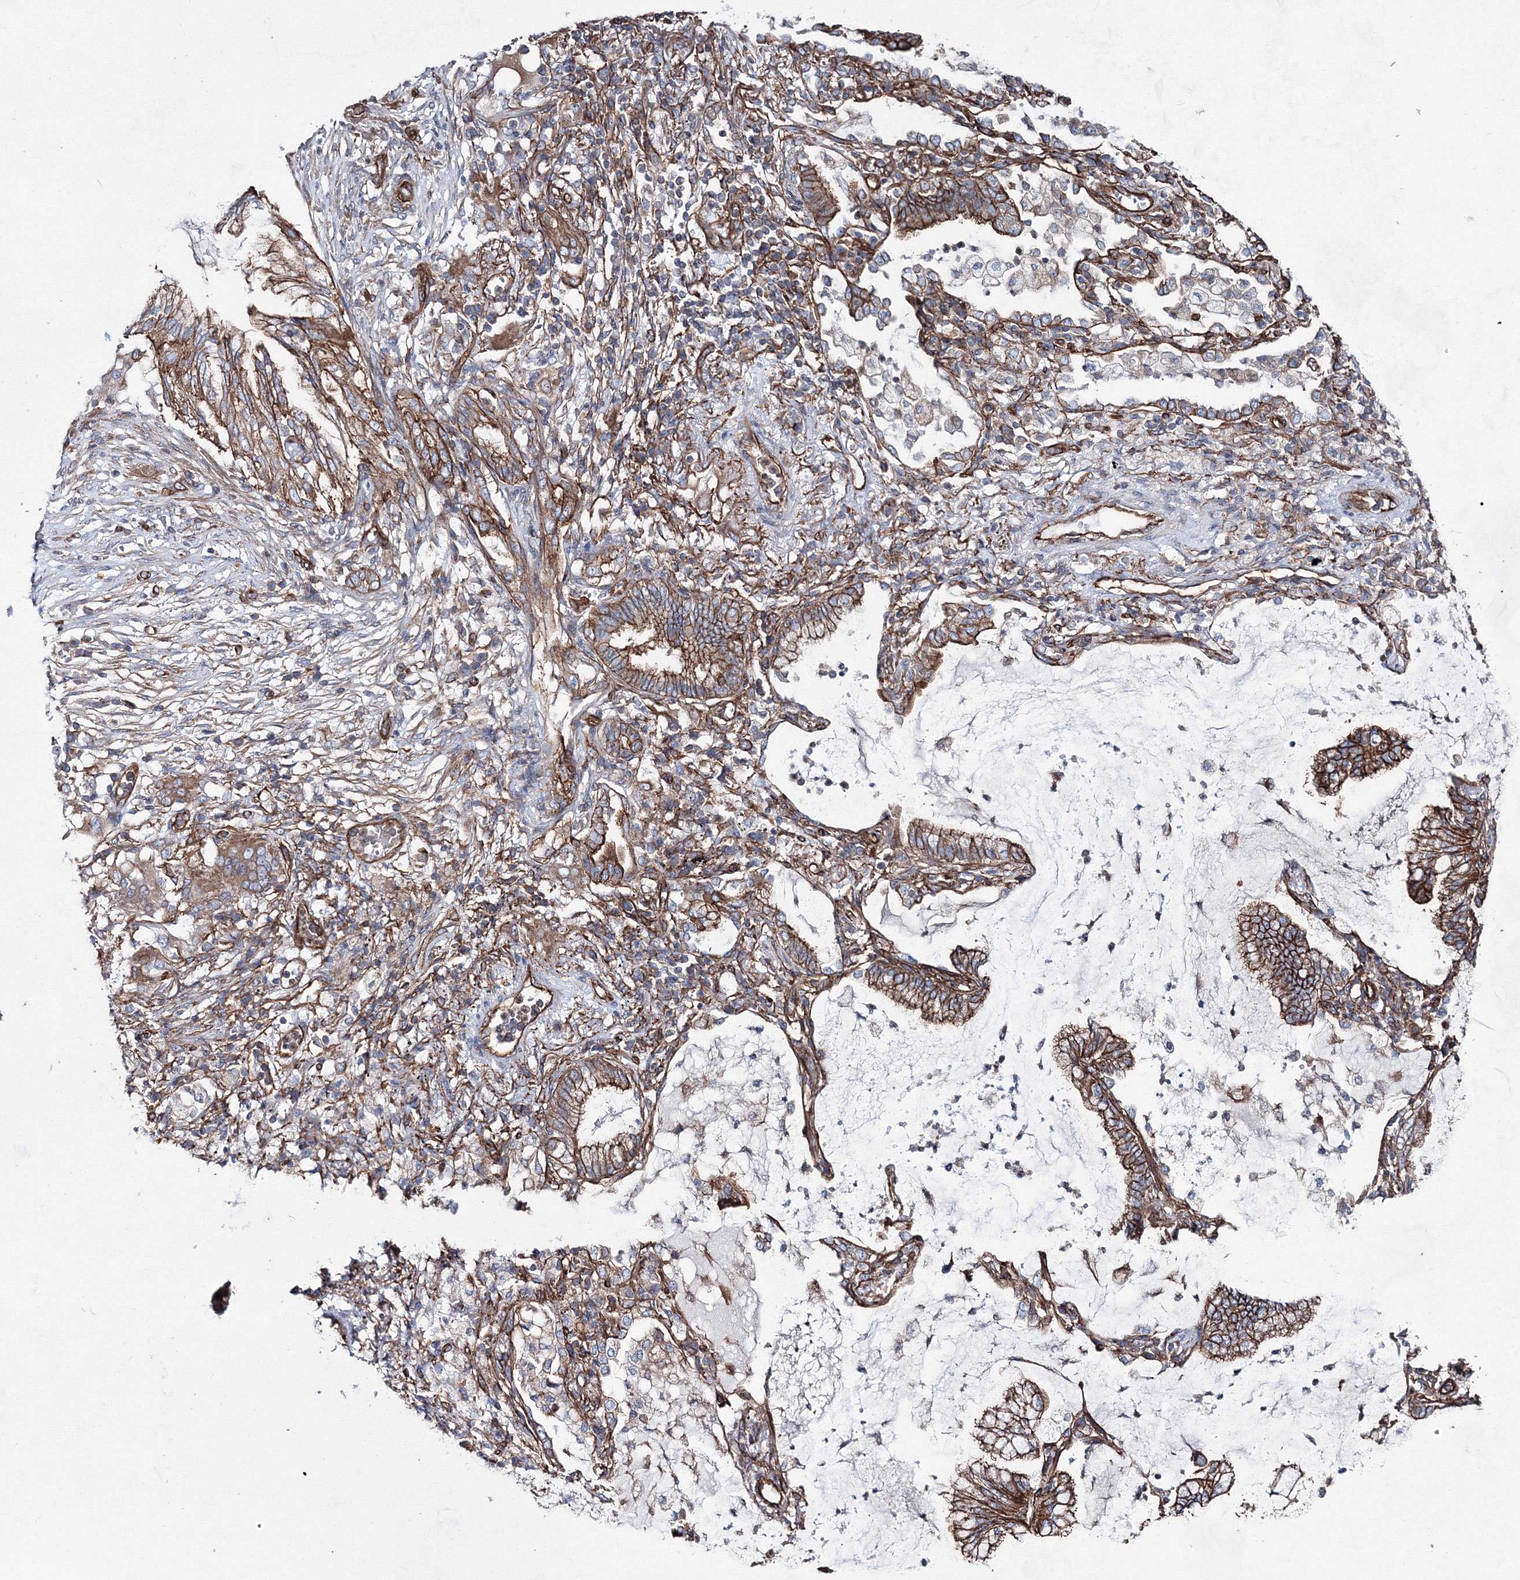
{"staining": {"intensity": "strong", "quantity": ">75%", "location": "cytoplasmic/membranous"}, "tissue": "lung cancer", "cell_type": "Tumor cells", "image_type": "cancer", "snomed": [{"axis": "morphology", "description": "Adenocarcinoma, NOS"}, {"axis": "topography", "description": "Lung"}], "caption": "IHC (DAB) staining of human lung cancer reveals strong cytoplasmic/membranous protein positivity in about >75% of tumor cells. (IHC, brightfield microscopy, high magnification).", "gene": "ANKRD37", "patient": {"sex": "female", "age": 70}}